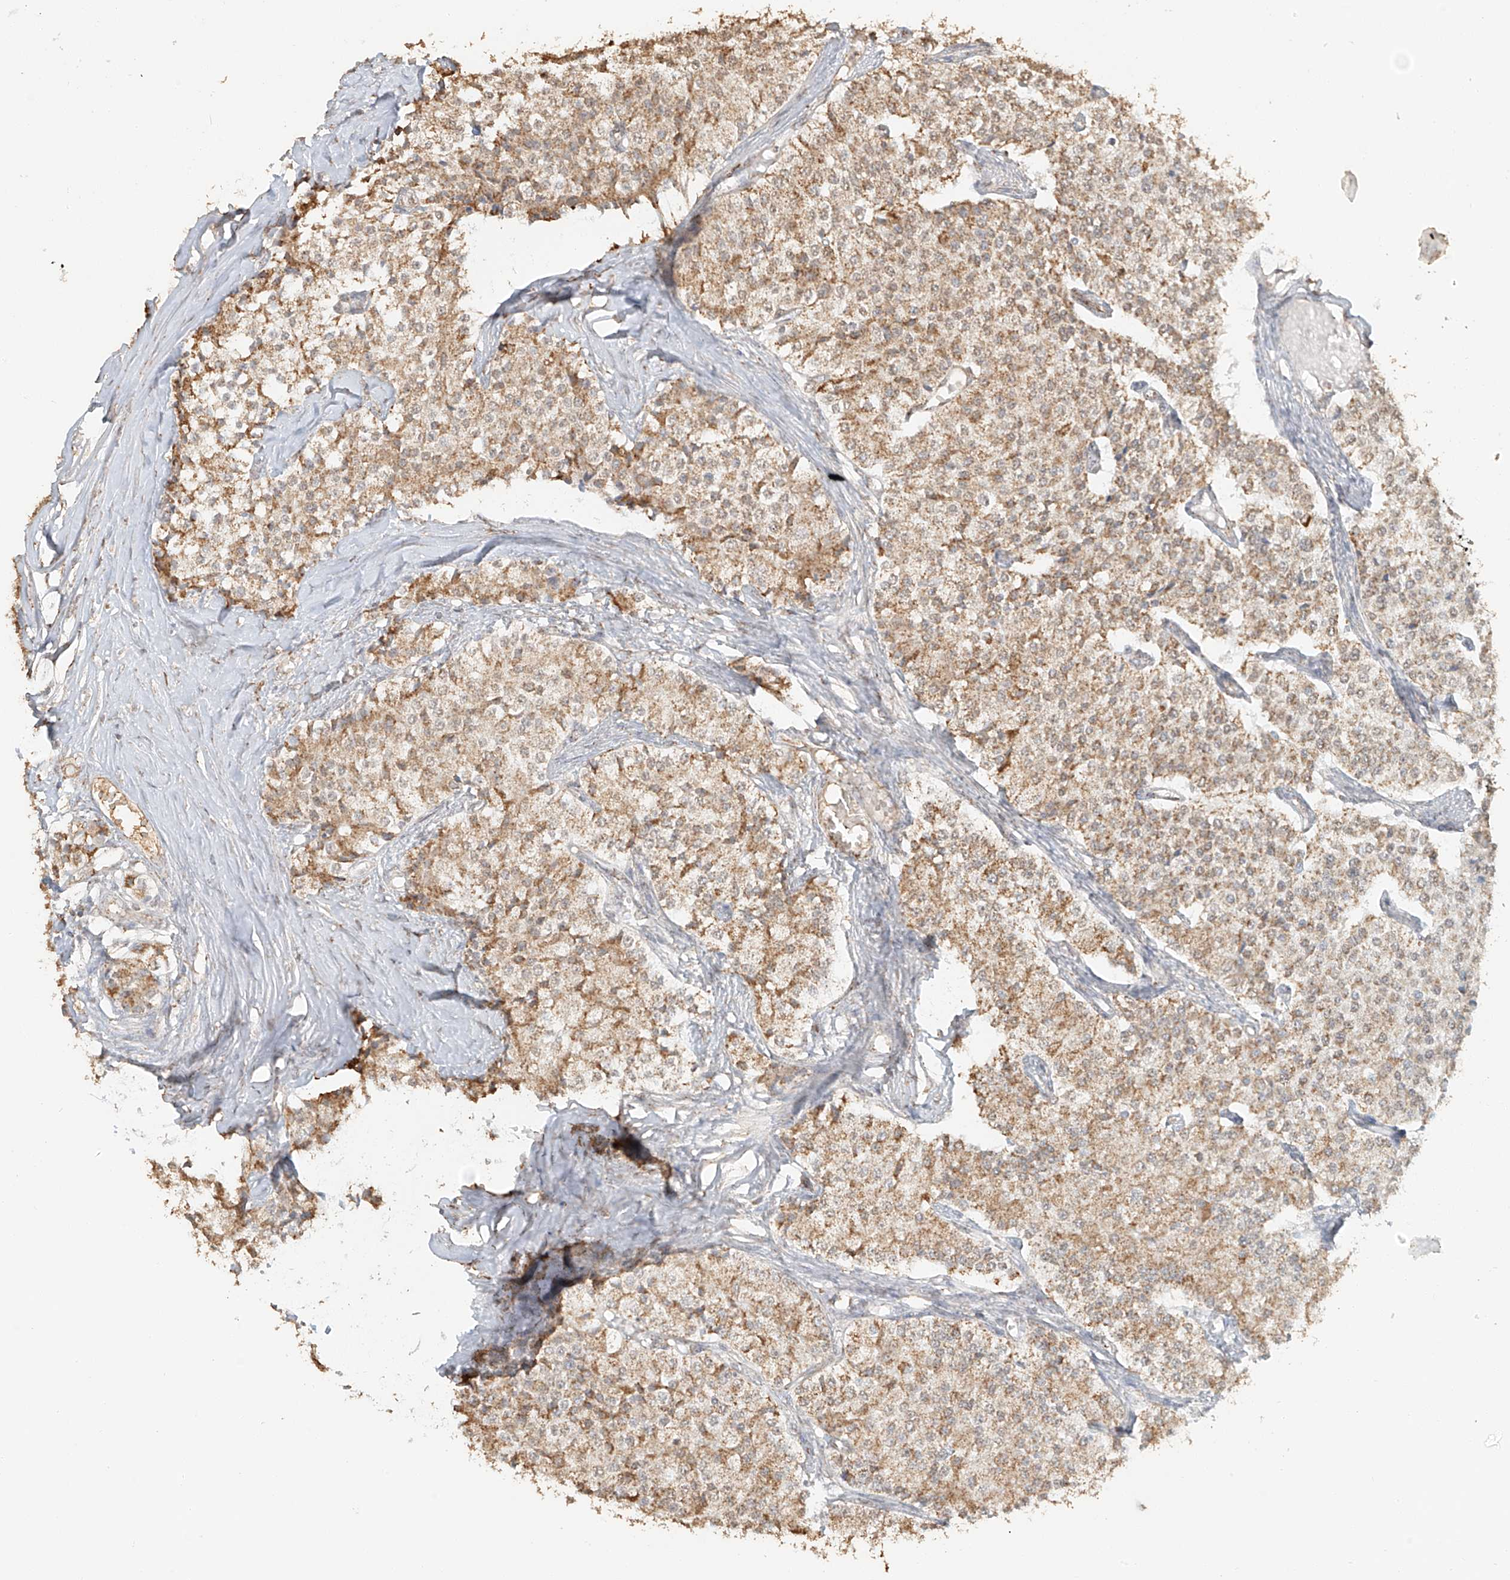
{"staining": {"intensity": "moderate", "quantity": ">75%", "location": "cytoplasmic/membranous"}, "tissue": "carcinoid", "cell_type": "Tumor cells", "image_type": "cancer", "snomed": [{"axis": "morphology", "description": "Carcinoid, malignant, NOS"}, {"axis": "topography", "description": "Colon"}], "caption": "The micrograph demonstrates immunohistochemical staining of carcinoid. There is moderate cytoplasmic/membranous expression is appreciated in about >75% of tumor cells.", "gene": "MIPEP", "patient": {"sex": "female", "age": 52}}